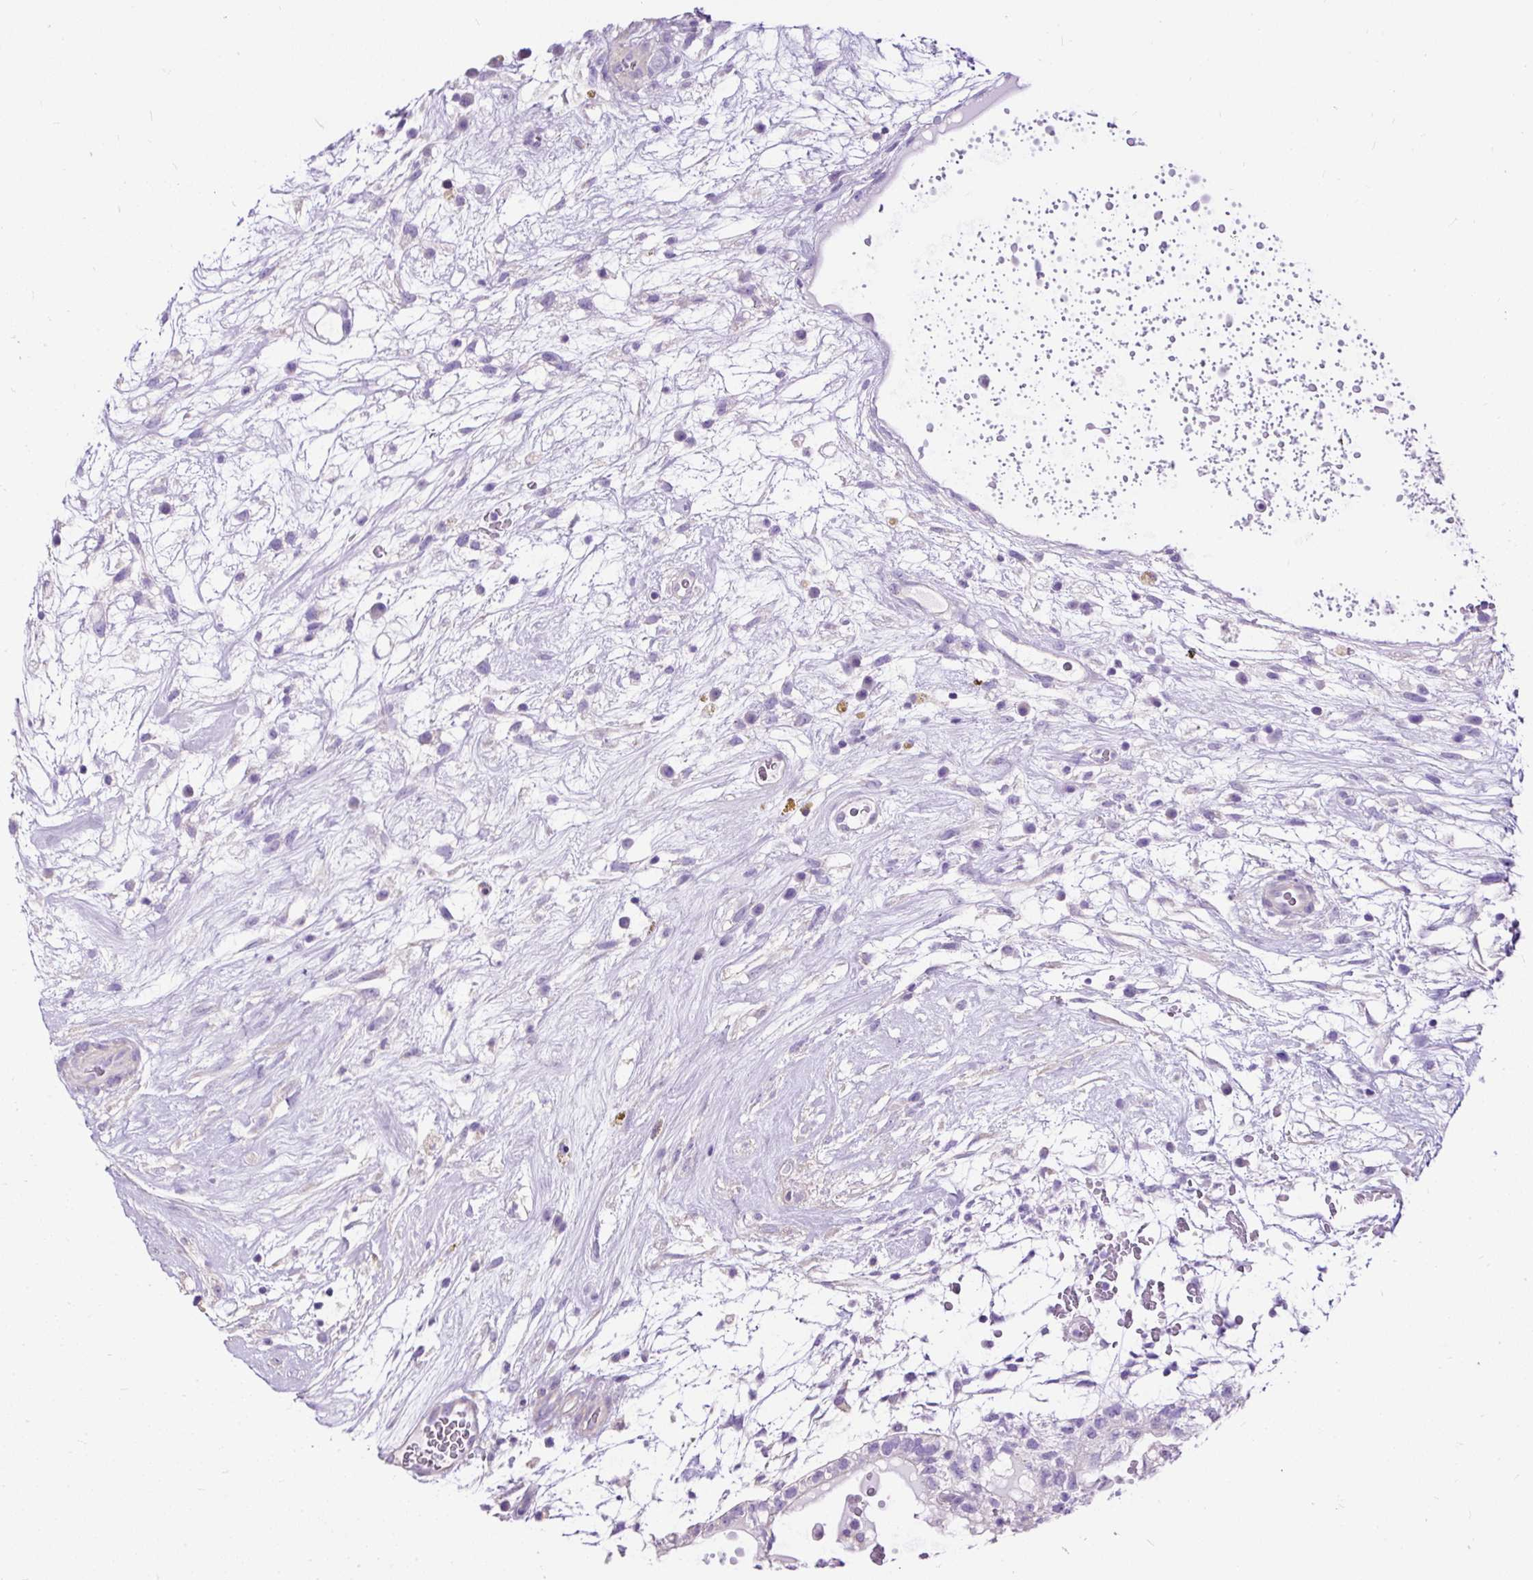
{"staining": {"intensity": "negative", "quantity": "none", "location": "none"}, "tissue": "testis cancer", "cell_type": "Tumor cells", "image_type": "cancer", "snomed": [{"axis": "morphology", "description": "Carcinoma, Embryonal, NOS"}, {"axis": "topography", "description": "Testis"}], "caption": "Immunohistochemistry of testis cancer reveals no positivity in tumor cells. Brightfield microscopy of IHC stained with DAB (3,3'-diaminobenzidine) (brown) and hematoxylin (blue), captured at high magnification.", "gene": "PDIA2", "patient": {"sex": "male", "age": 32}}